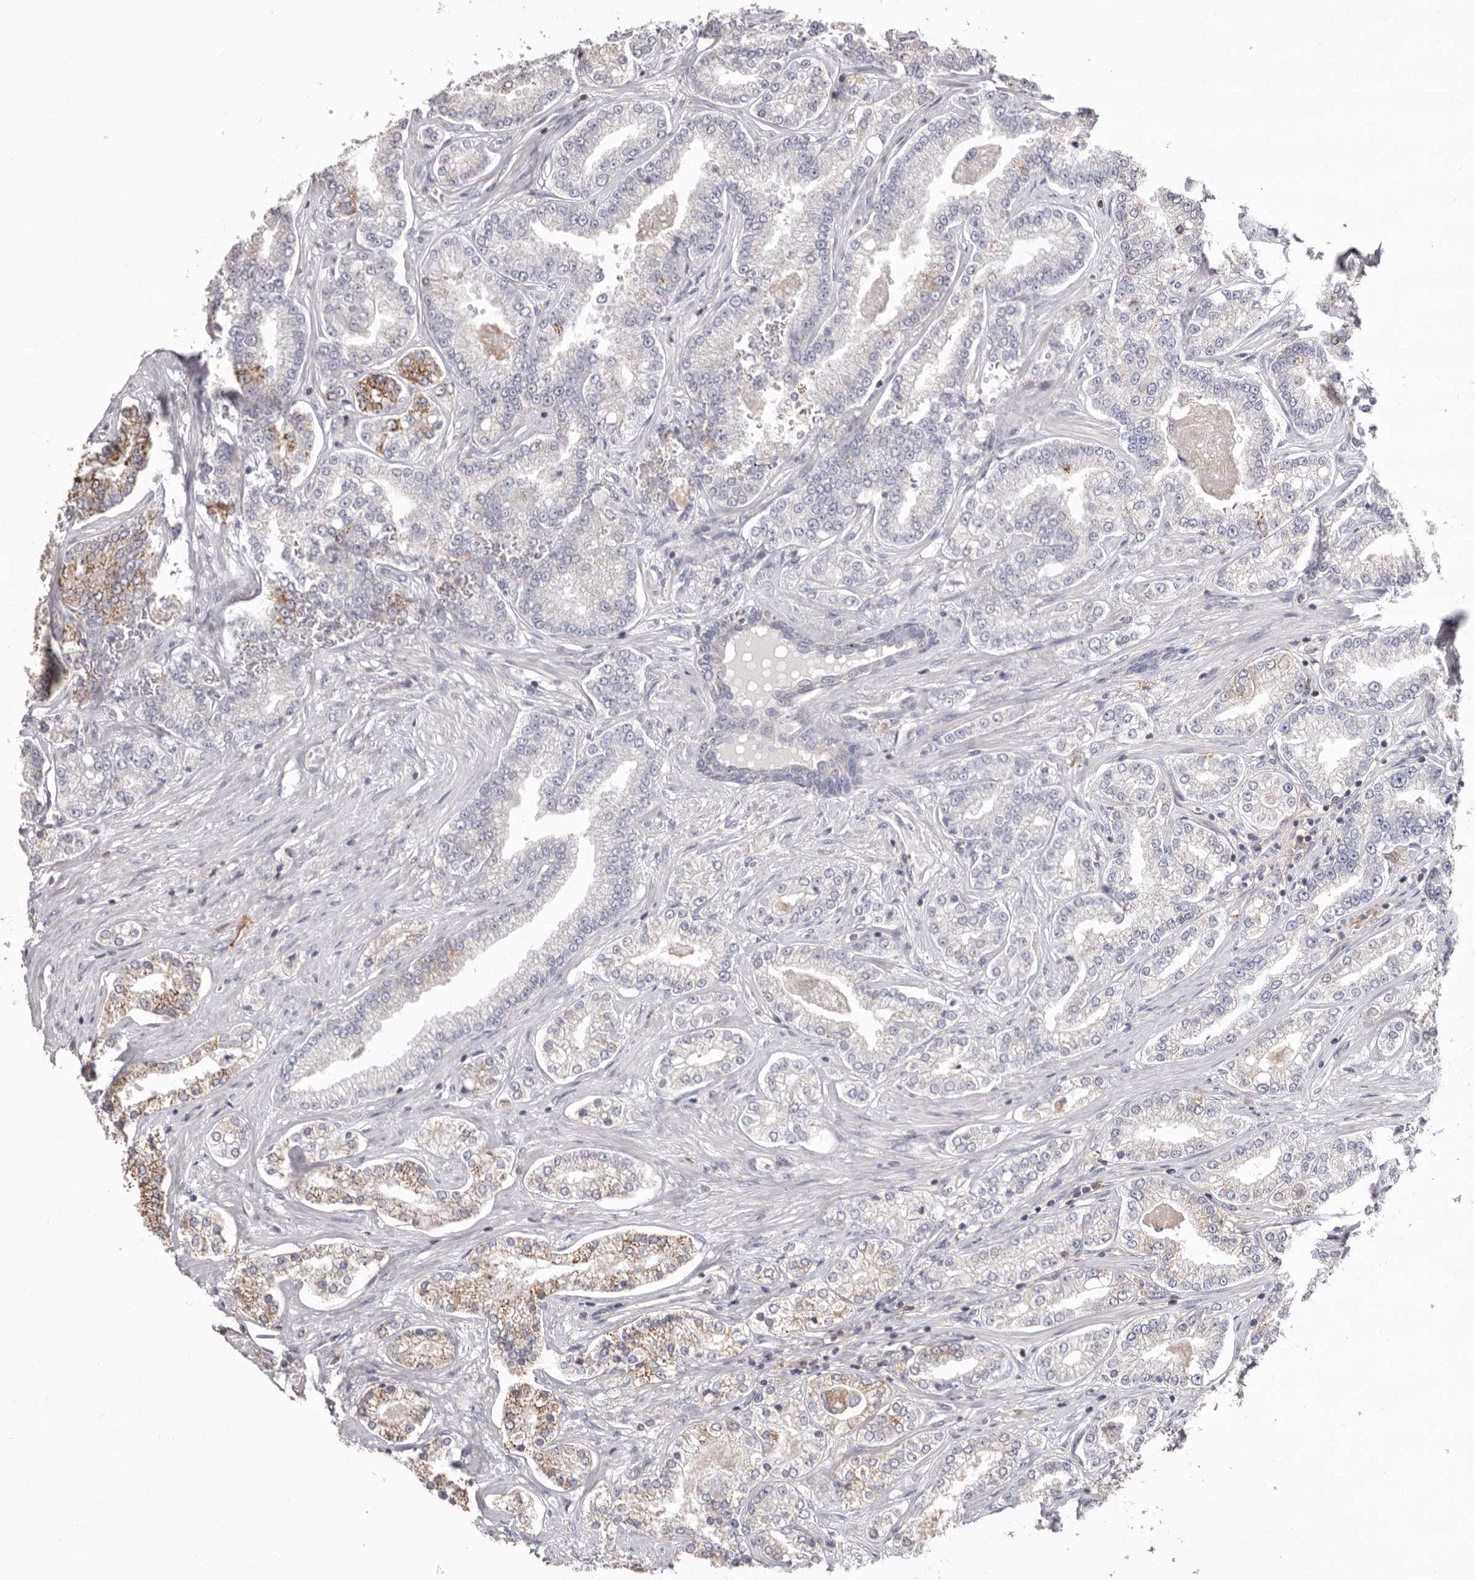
{"staining": {"intensity": "moderate", "quantity": "<25%", "location": "cytoplasmic/membranous"}, "tissue": "prostate cancer", "cell_type": "Tumor cells", "image_type": "cancer", "snomed": [{"axis": "morphology", "description": "Normal tissue, NOS"}, {"axis": "morphology", "description": "Adenocarcinoma, High grade"}, {"axis": "topography", "description": "Prostate"}], "caption": "Human prostate cancer stained with a protein marker demonstrates moderate staining in tumor cells.", "gene": "MMACHC", "patient": {"sex": "male", "age": 83}}